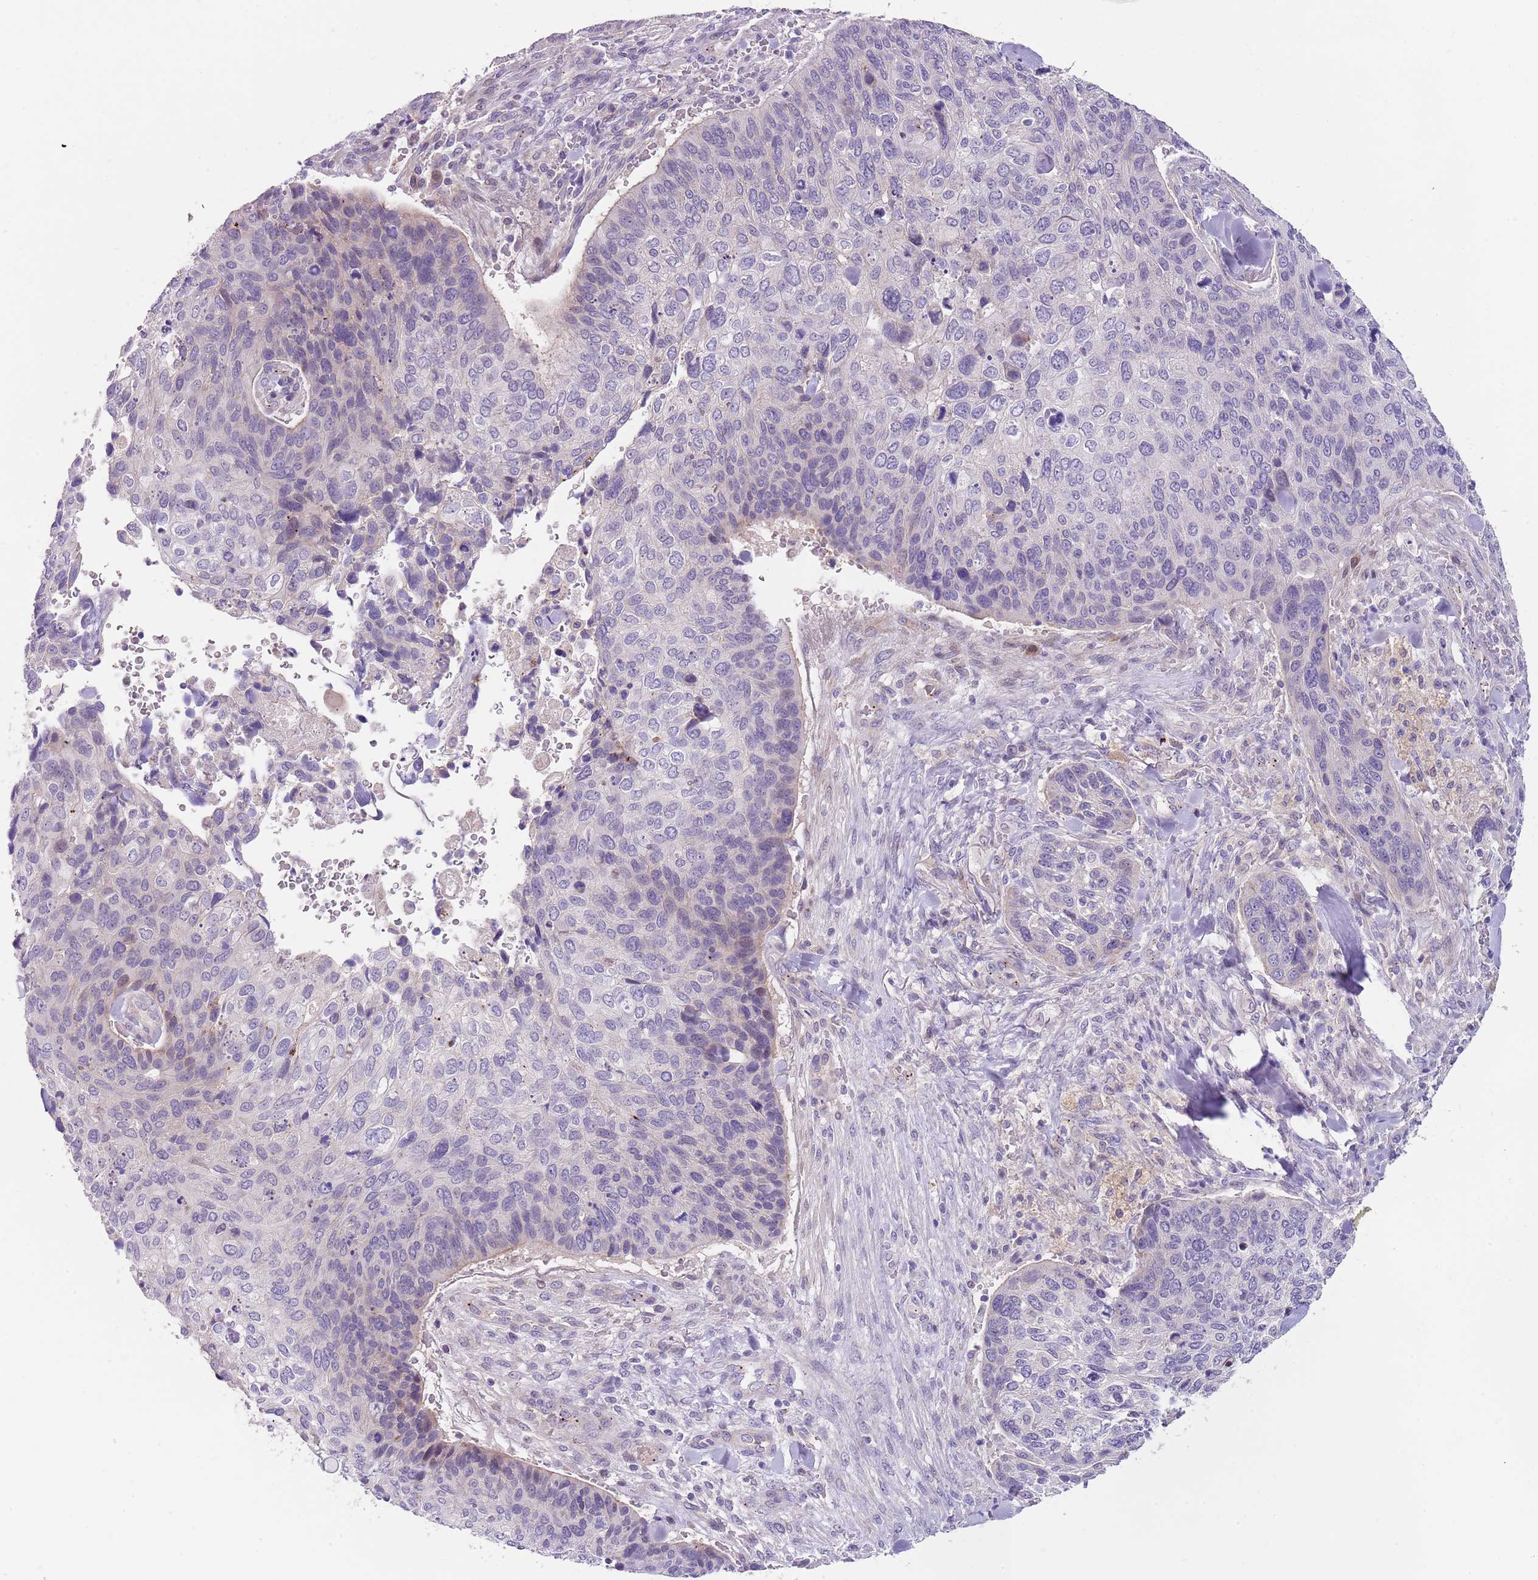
{"staining": {"intensity": "negative", "quantity": "none", "location": "none"}, "tissue": "skin cancer", "cell_type": "Tumor cells", "image_type": "cancer", "snomed": [{"axis": "morphology", "description": "Basal cell carcinoma"}, {"axis": "topography", "description": "Skin"}], "caption": "High magnification brightfield microscopy of skin basal cell carcinoma stained with DAB (3,3'-diaminobenzidine) (brown) and counterstained with hematoxylin (blue): tumor cells show no significant positivity.", "gene": "C2CD3", "patient": {"sex": "female", "age": 74}}